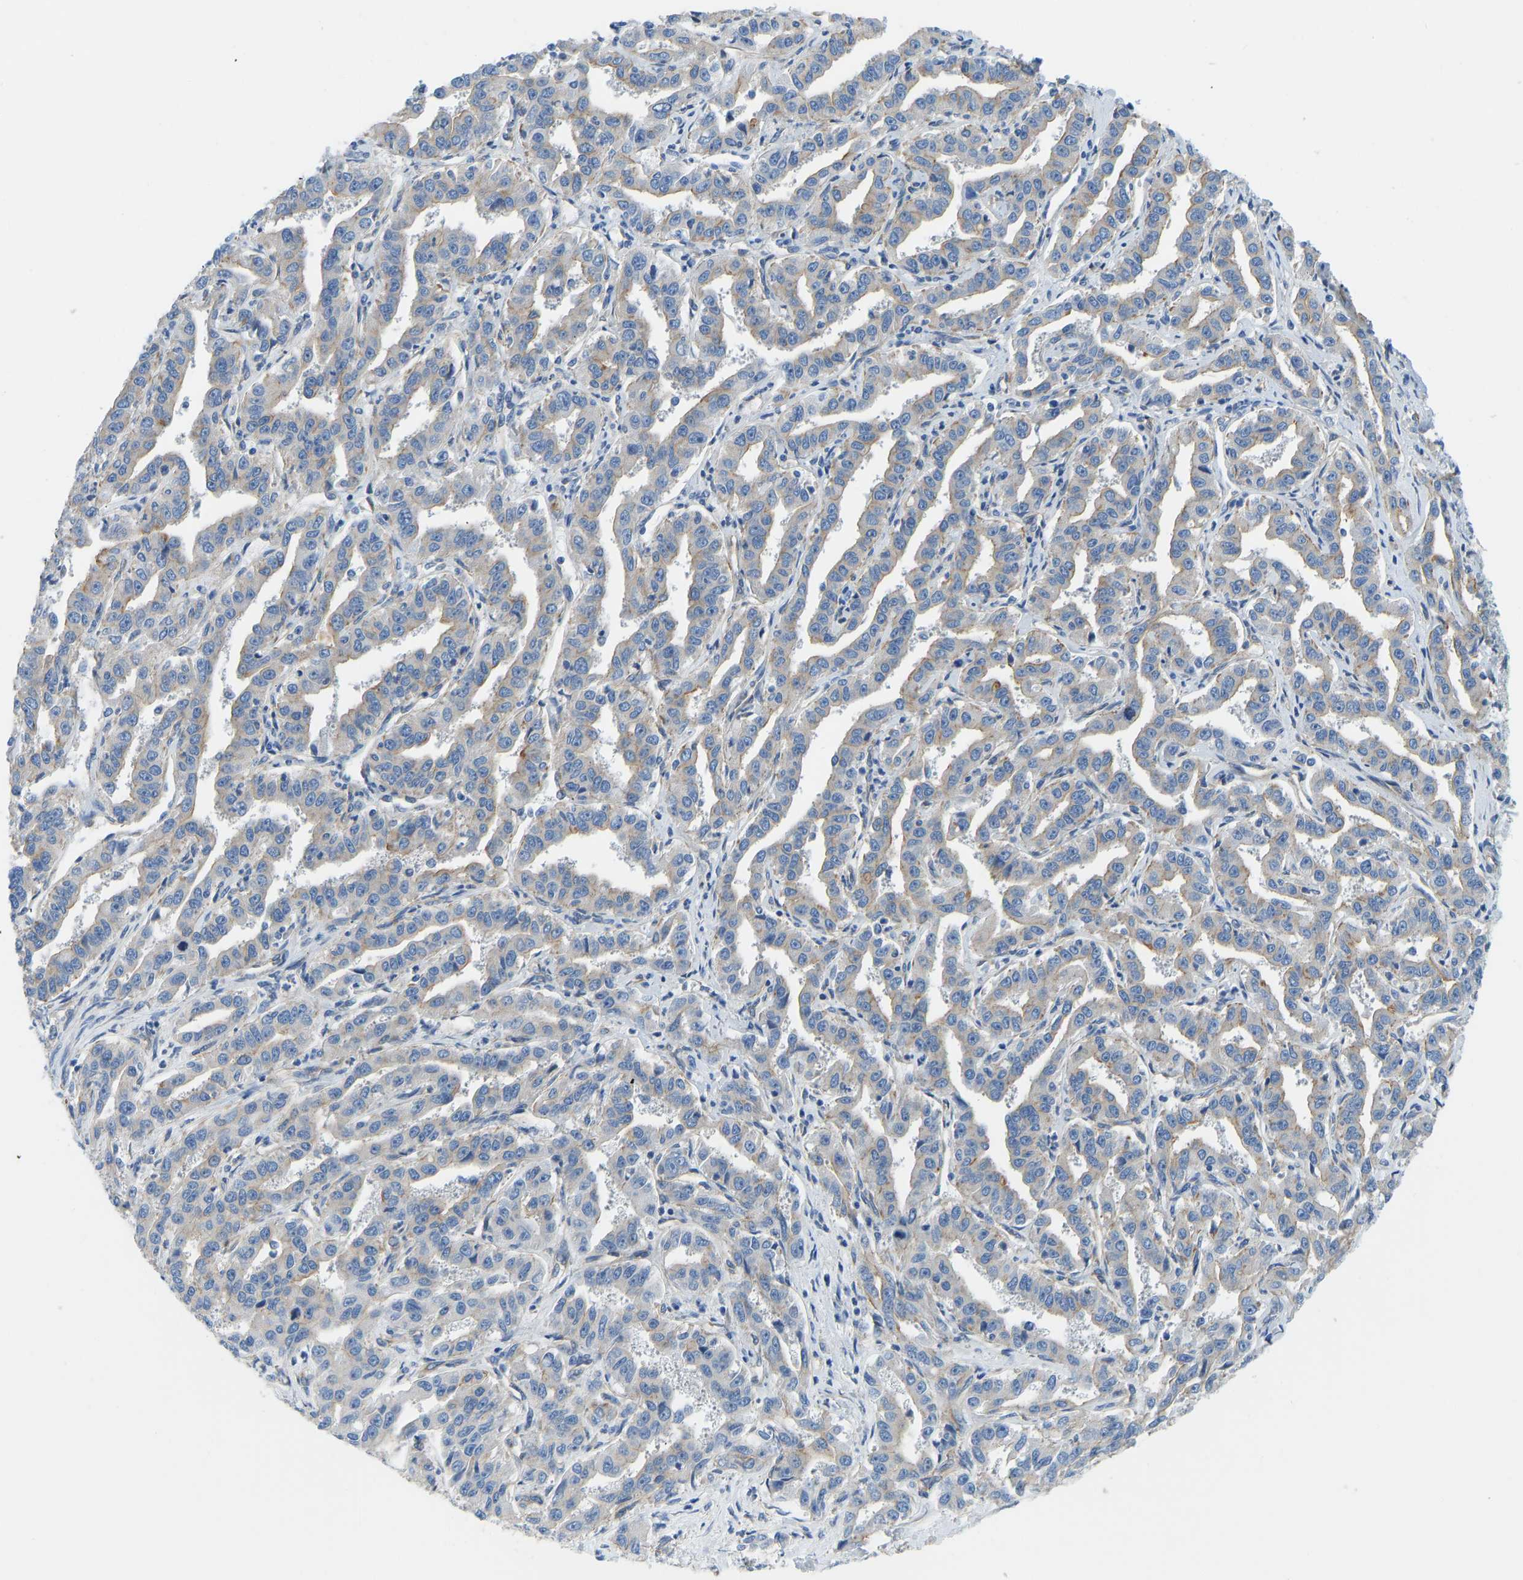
{"staining": {"intensity": "moderate", "quantity": "<25%", "location": "cytoplasmic/membranous"}, "tissue": "liver cancer", "cell_type": "Tumor cells", "image_type": "cancer", "snomed": [{"axis": "morphology", "description": "Cholangiocarcinoma"}, {"axis": "topography", "description": "Liver"}], "caption": "Brown immunohistochemical staining in liver cholangiocarcinoma demonstrates moderate cytoplasmic/membranous staining in about <25% of tumor cells.", "gene": "CHAD", "patient": {"sex": "male", "age": 59}}